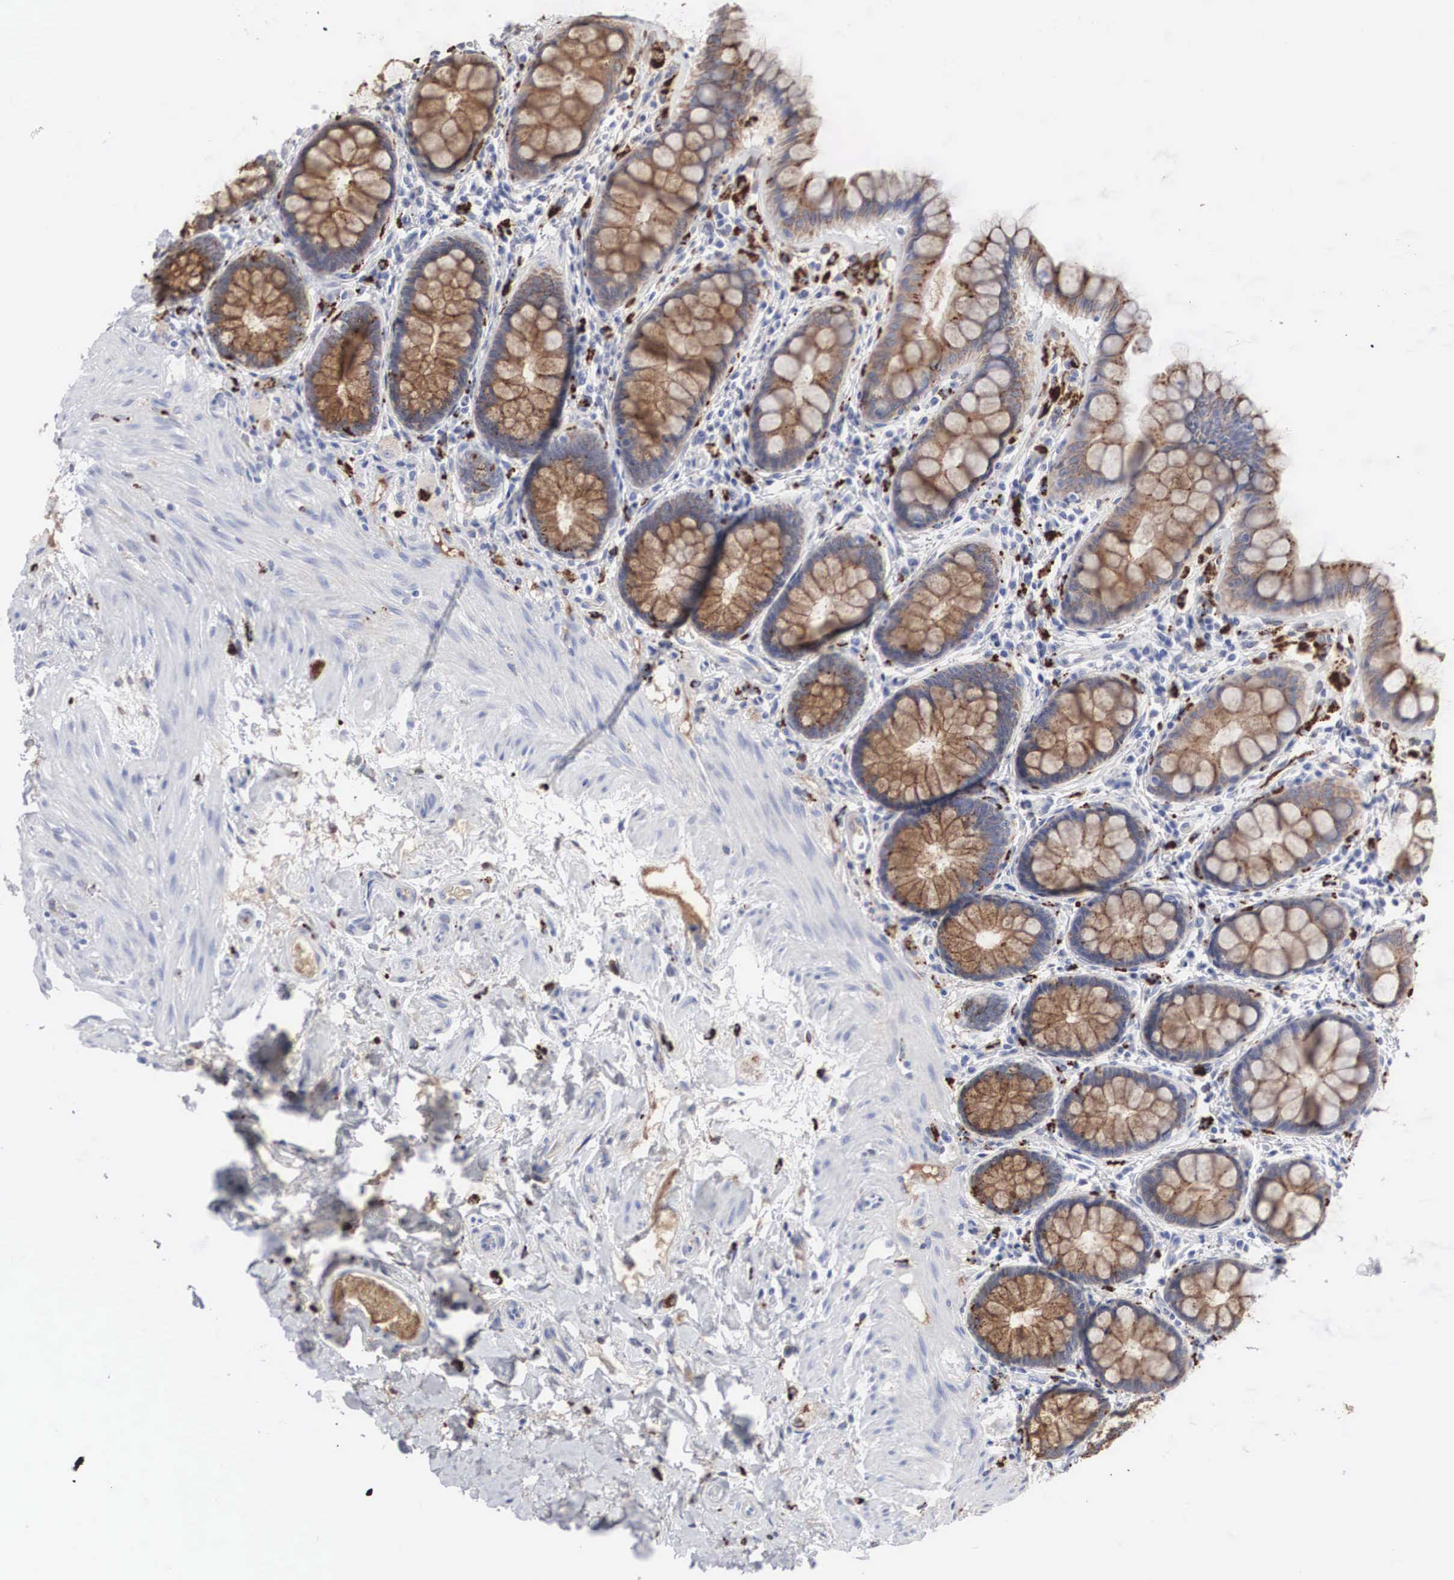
{"staining": {"intensity": "moderate", "quantity": ">75%", "location": "cytoplasmic/membranous"}, "tissue": "rectum", "cell_type": "Glandular cells", "image_type": "normal", "snomed": [{"axis": "morphology", "description": "Normal tissue, NOS"}, {"axis": "topography", "description": "Rectum"}], "caption": "A brown stain highlights moderate cytoplasmic/membranous staining of a protein in glandular cells of normal rectum.", "gene": "LGALS3BP", "patient": {"sex": "male", "age": 86}}